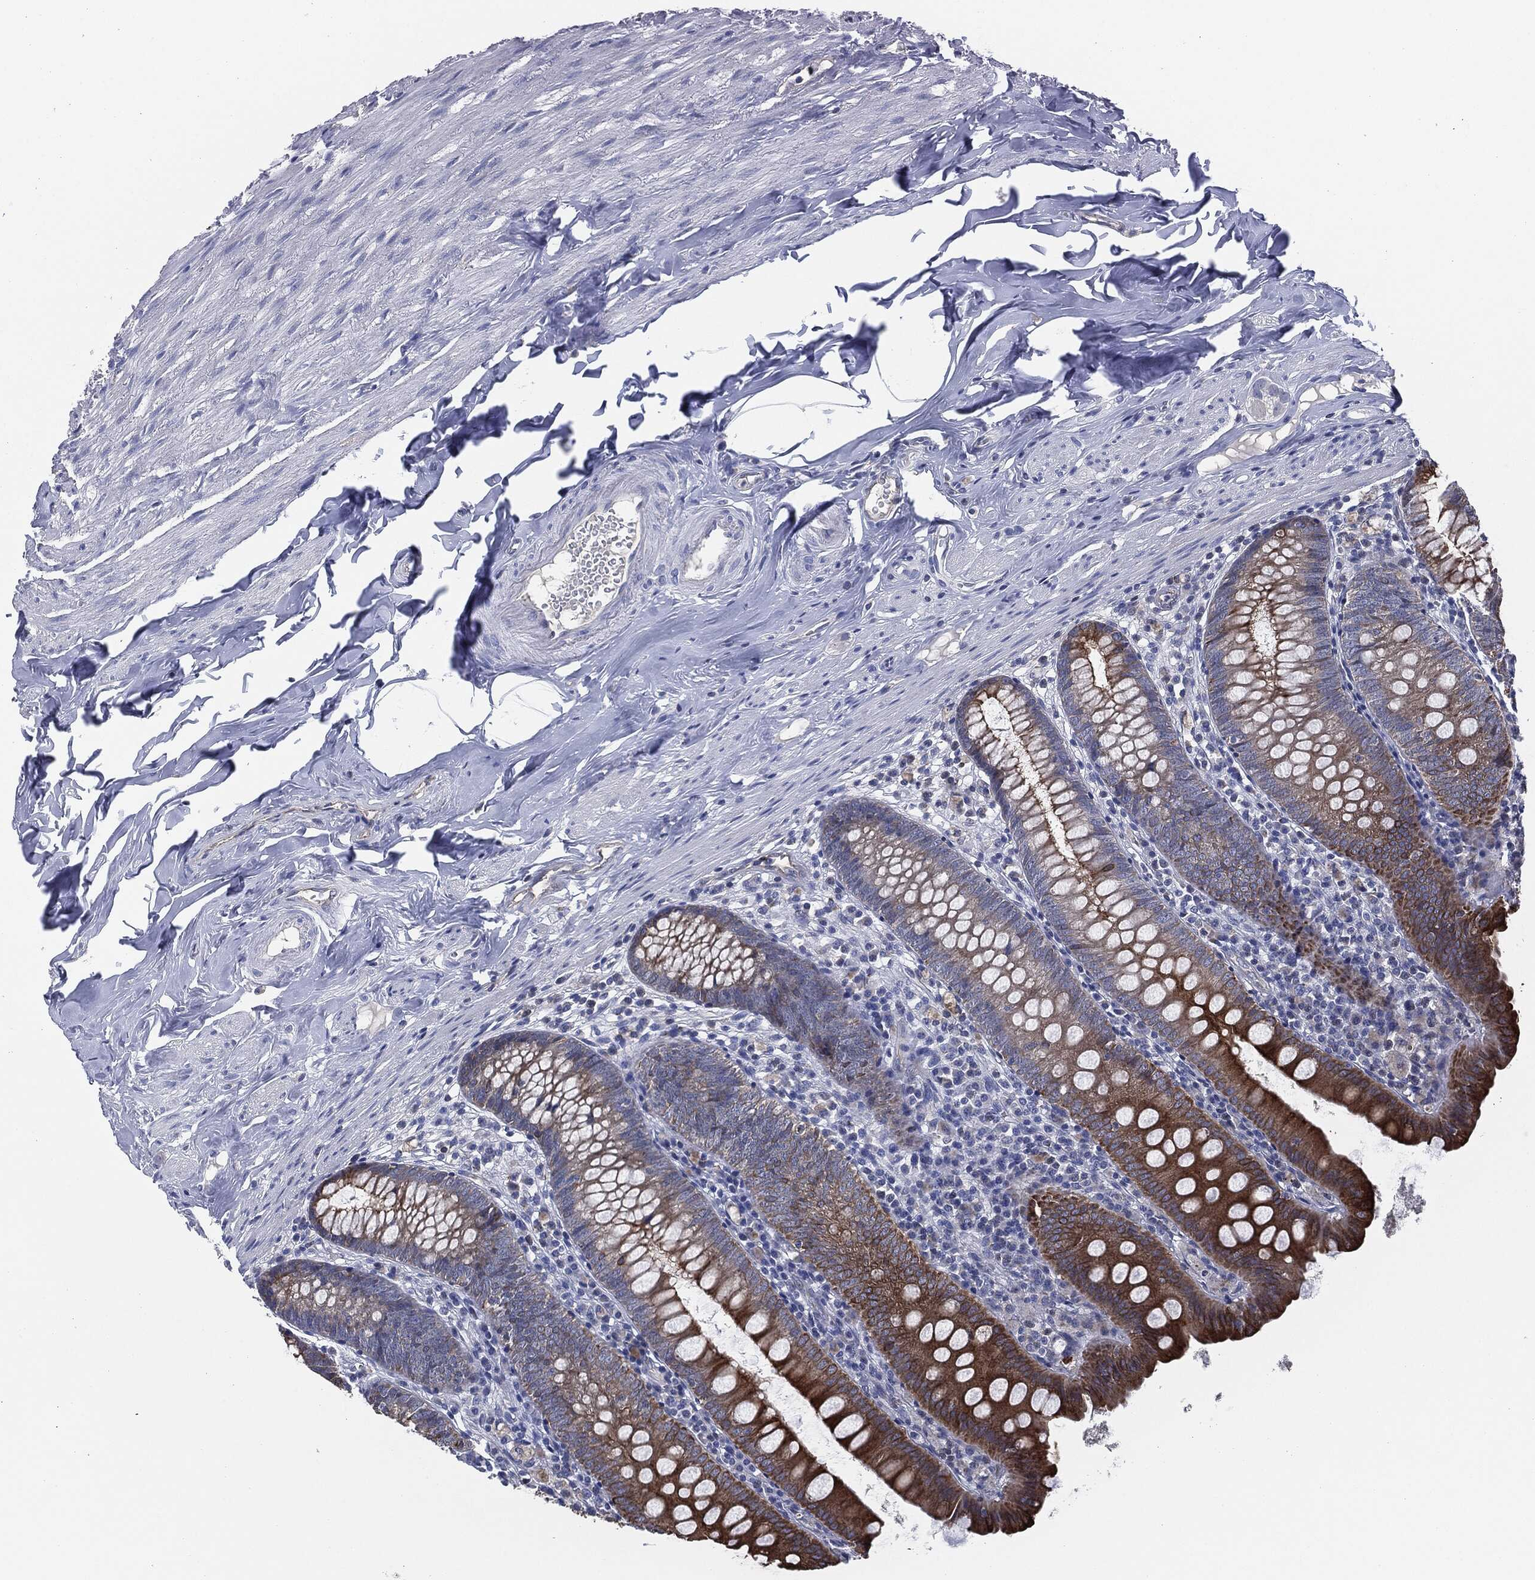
{"staining": {"intensity": "strong", "quantity": "25%-75%", "location": "cytoplasmic/membranous"}, "tissue": "appendix", "cell_type": "Glandular cells", "image_type": "normal", "snomed": [{"axis": "morphology", "description": "Normal tissue, NOS"}, {"axis": "topography", "description": "Appendix"}], "caption": "Appendix stained for a protein (brown) exhibits strong cytoplasmic/membranous positive staining in approximately 25%-75% of glandular cells.", "gene": "SHROOM2", "patient": {"sex": "female", "age": 82}}